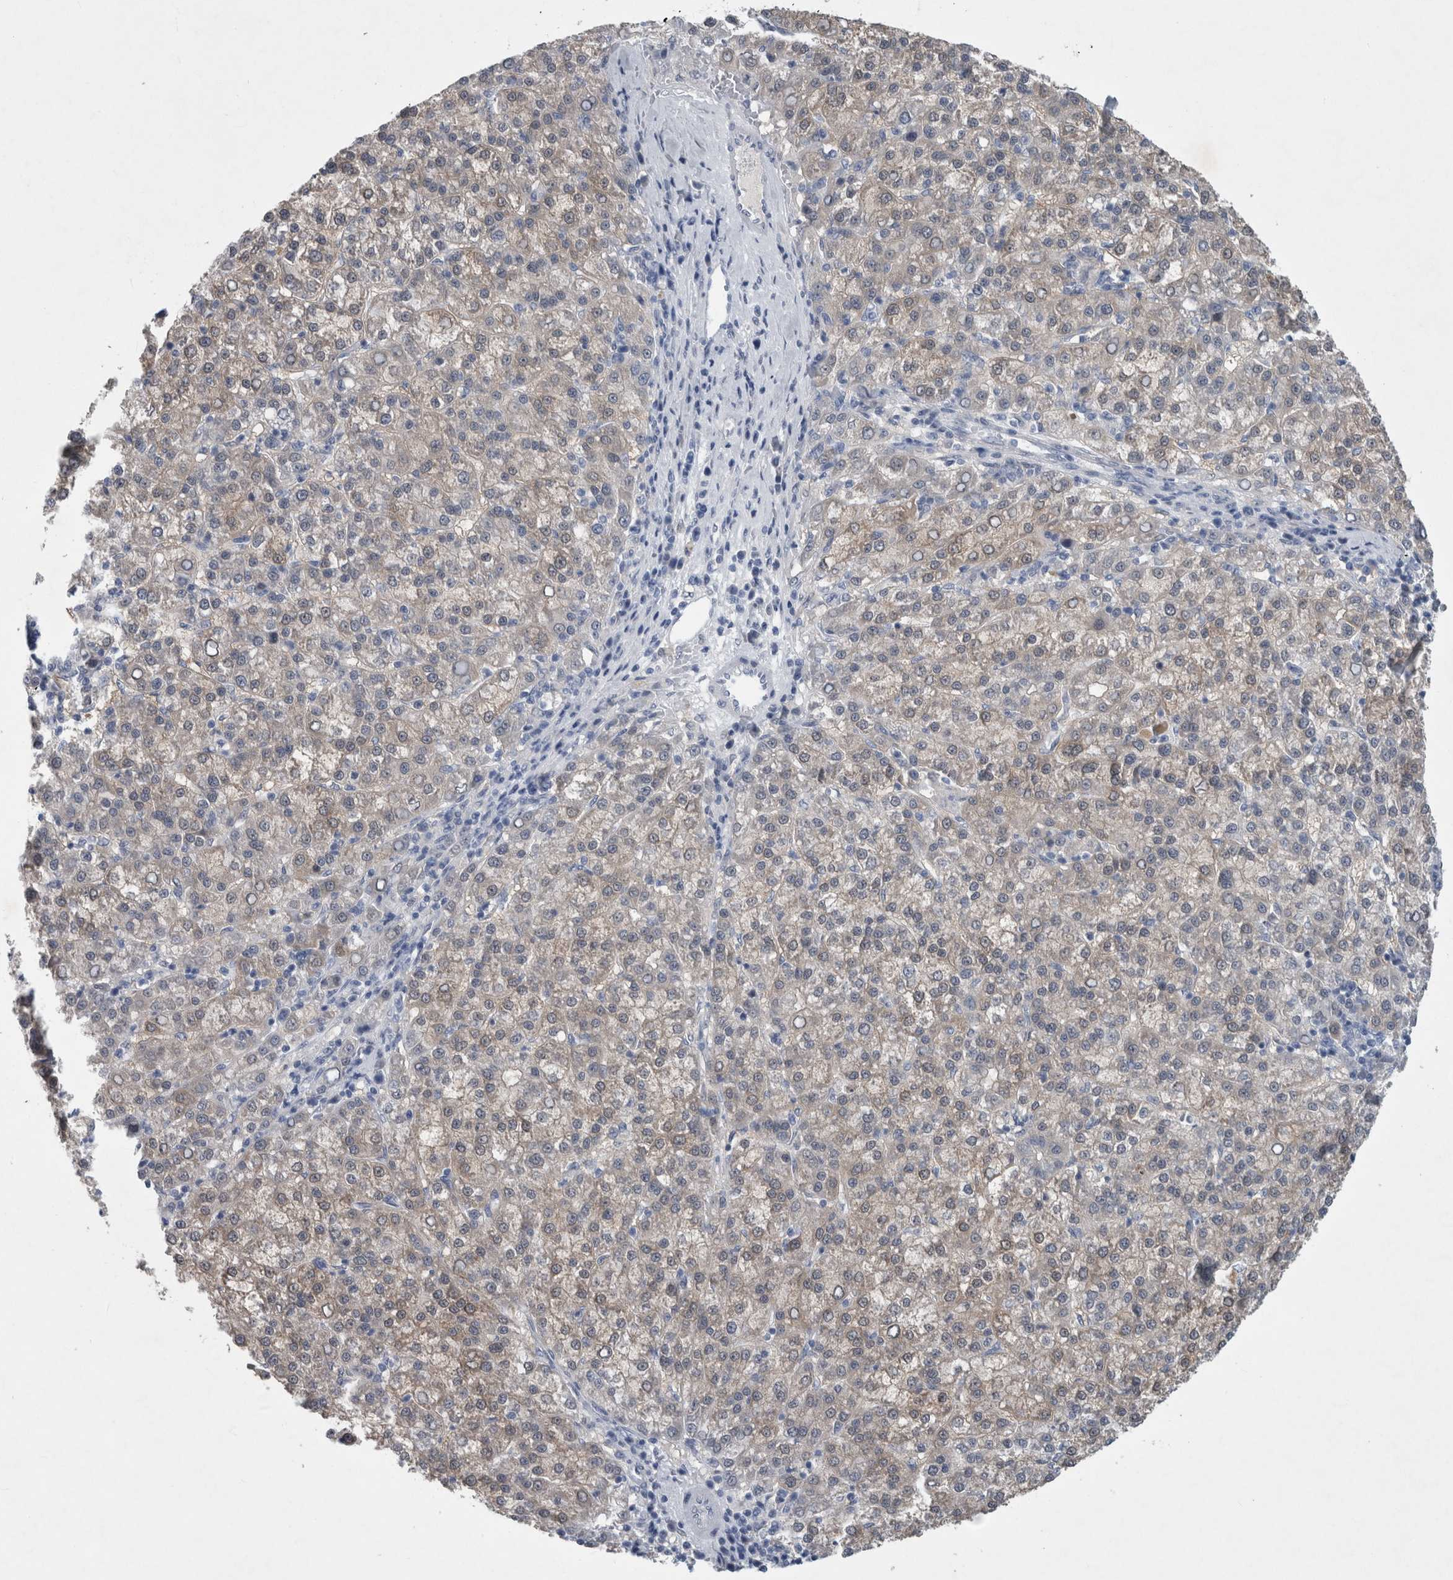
{"staining": {"intensity": "negative", "quantity": "none", "location": "none"}, "tissue": "liver cancer", "cell_type": "Tumor cells", "image_type": "cancer", "snomed": [{"axis": "morphology", "description": "Carcinoma, Hepatocellular, NOS"}, {"axis": "topography", "description": "Liver"}], "caption": "High power microscopy histopathology image of an immunohistochemistry (IHC) photomicrograph of liver cancer, revealing no significant positivity in tumor cells.", "gene": "FAM83H", "patient": {"sex": "female", "age": 58}}